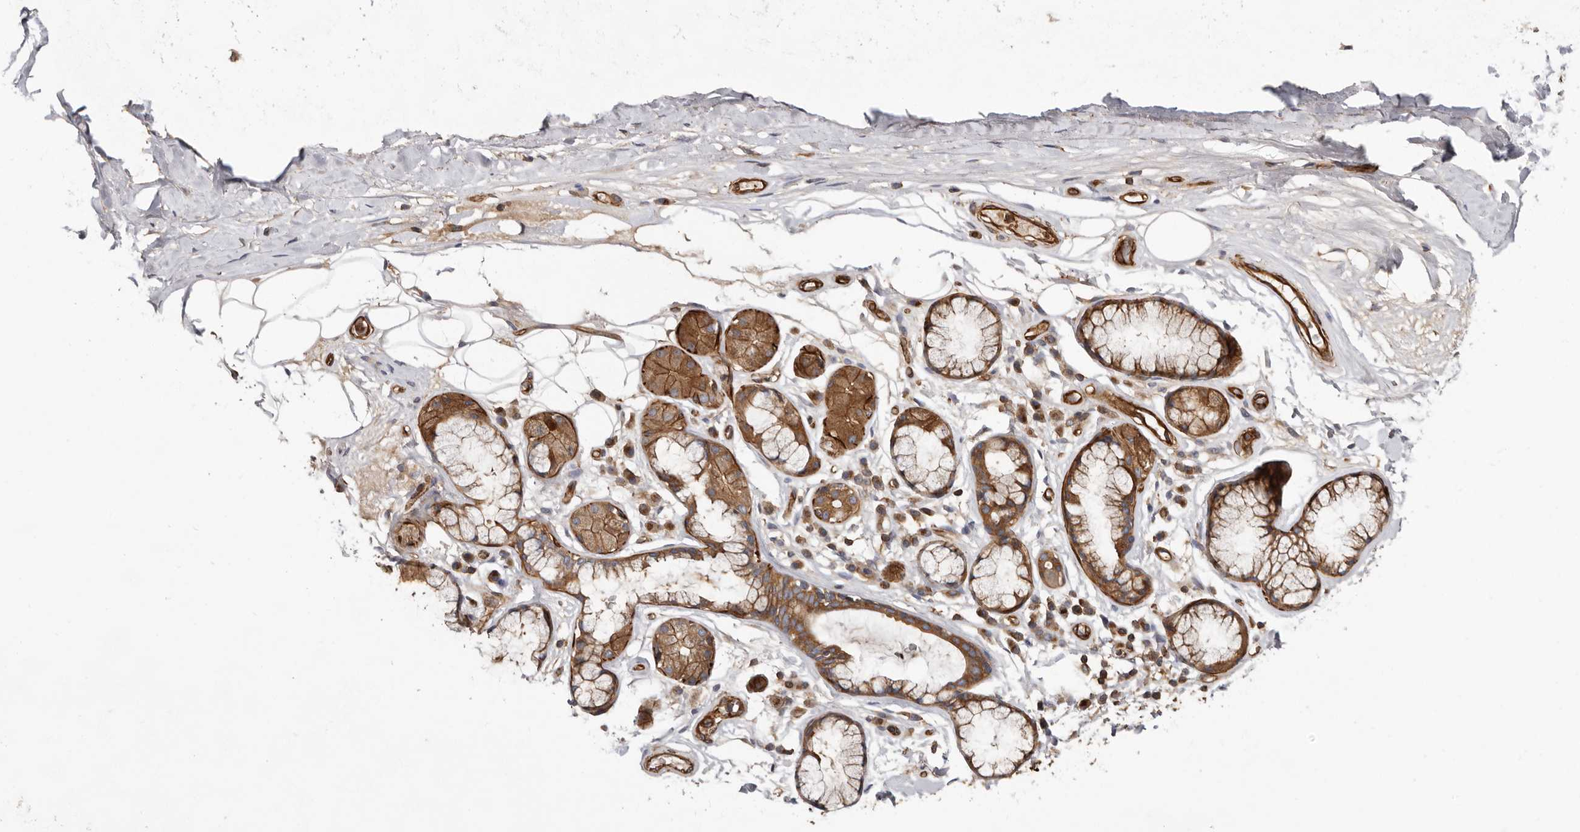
{"staining": {"intensity": "negative", "quantity": "none", "location": "none"}, "tissue": "adipose tissue", "cell_type": "Adipocytes", "image_type": "normal", "snomed": [{"axis": "morphology", "description": "Normal tissue, NOS"}, {"axis": "topography", "description": "Cartilage tissue"}], "caption": "IHC micrograph of normal adipose tissue: human adipose tissue stained with DAB (3,3'-diaminobenzidine) displays no significant protein expression in adipocytes. (IHC, brightfield microscopy, high magnification).", "gene": "TMC7", "patient": {"sex": "female", "age": 63}}